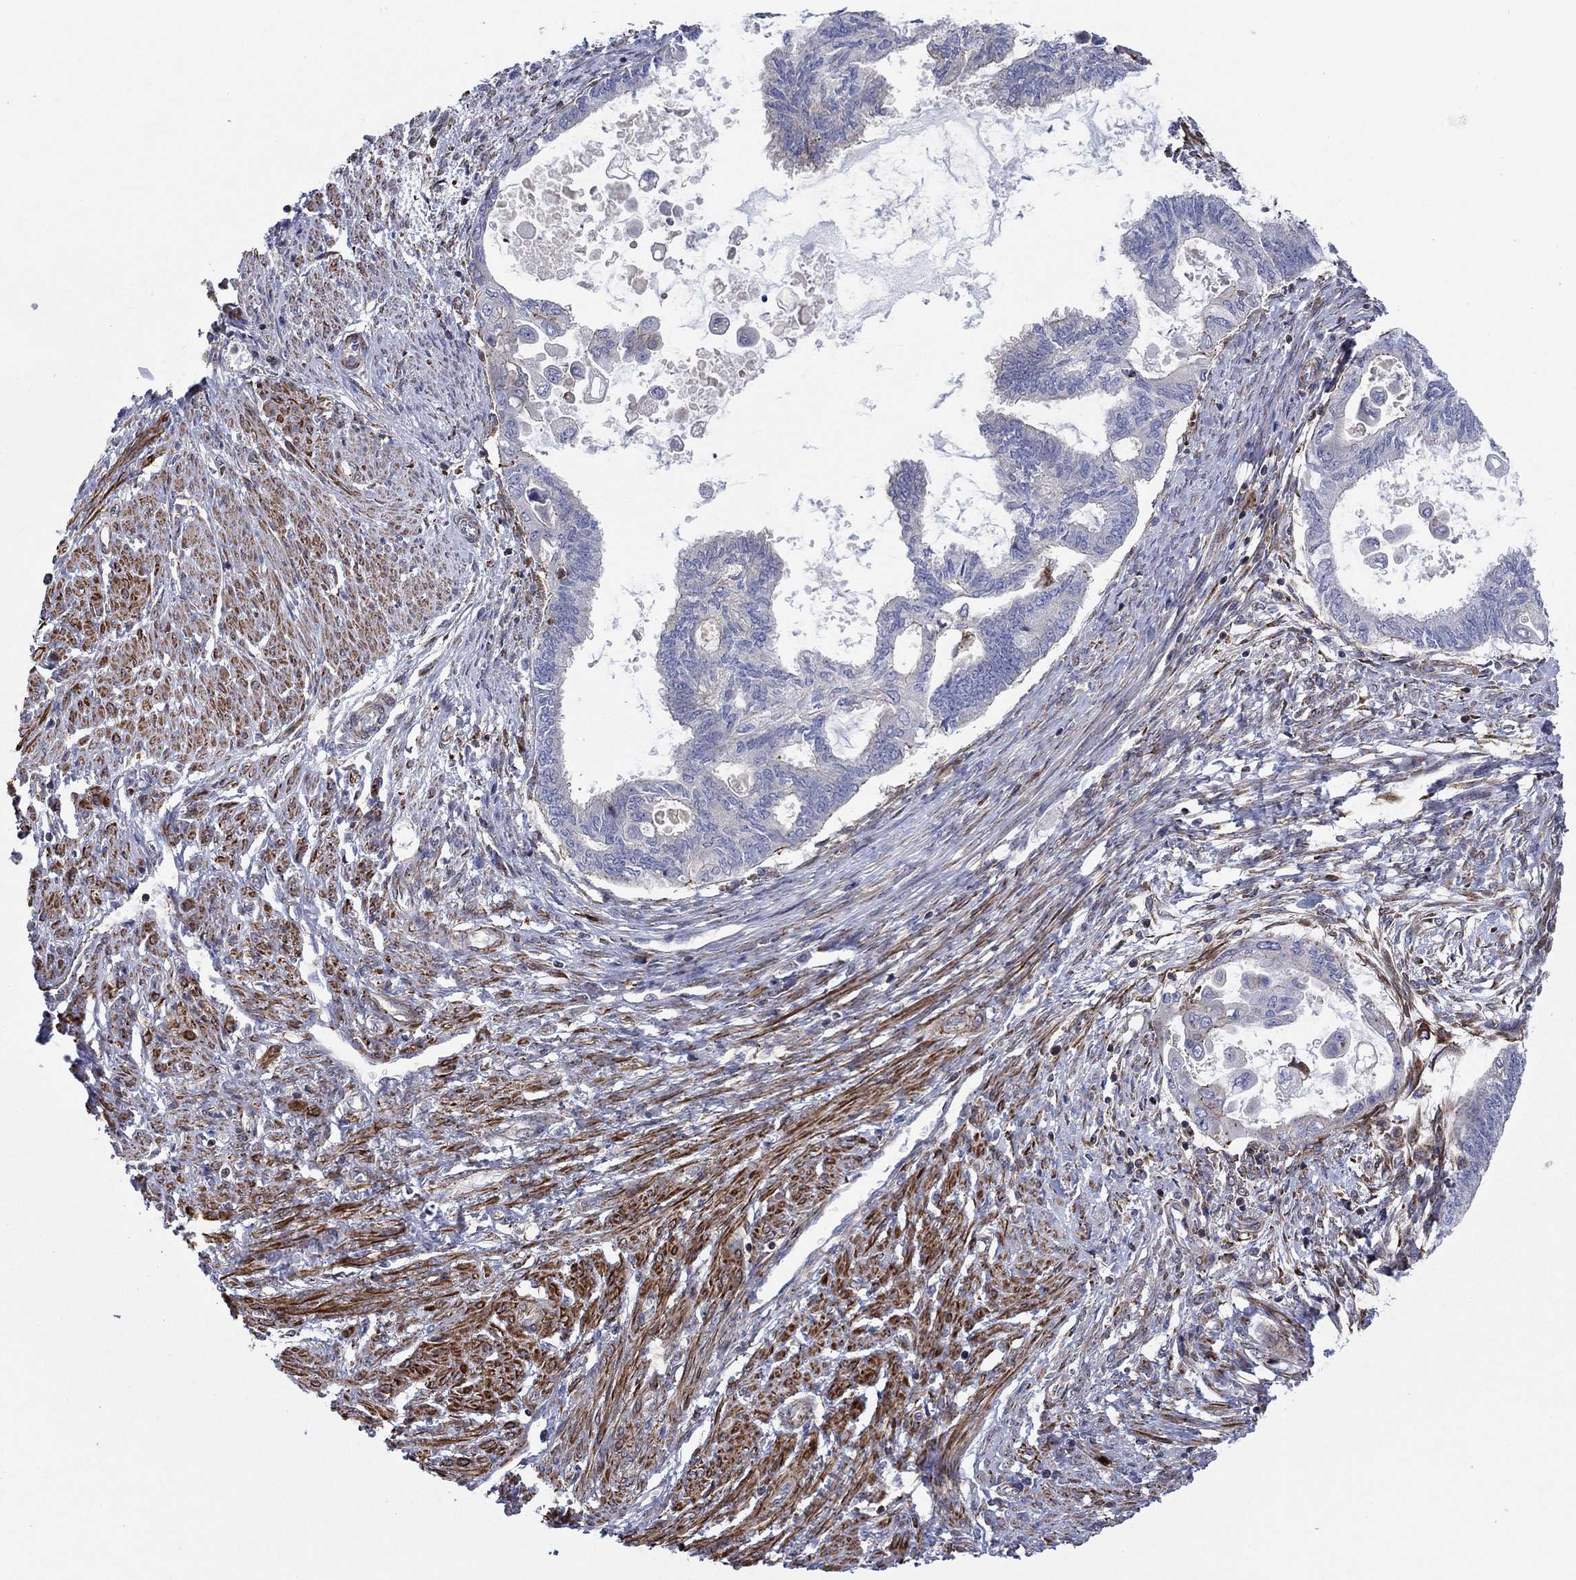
{"staining": {"intensity": "moderate", "quantity": "<25%", "location": "cytoplasmic/membranous"}, "tissue": "endometrial cancer", "cell_type": "Tumor cells", "image_type": "cancer", "snomed": [{"axis": "morphology", "description": "Adenocarcinoma, NOS"}, {"axis": "topography", "description": "Endometrium"}], "caption": "DAB immunohistochemical staining of human endometrial cancer exhibits moderate cytoplasmic/membranous protein expression in approximately <25% of tumor cells.", "gene": "PAG1", "patient": {"sex": "female", "age": 86}}